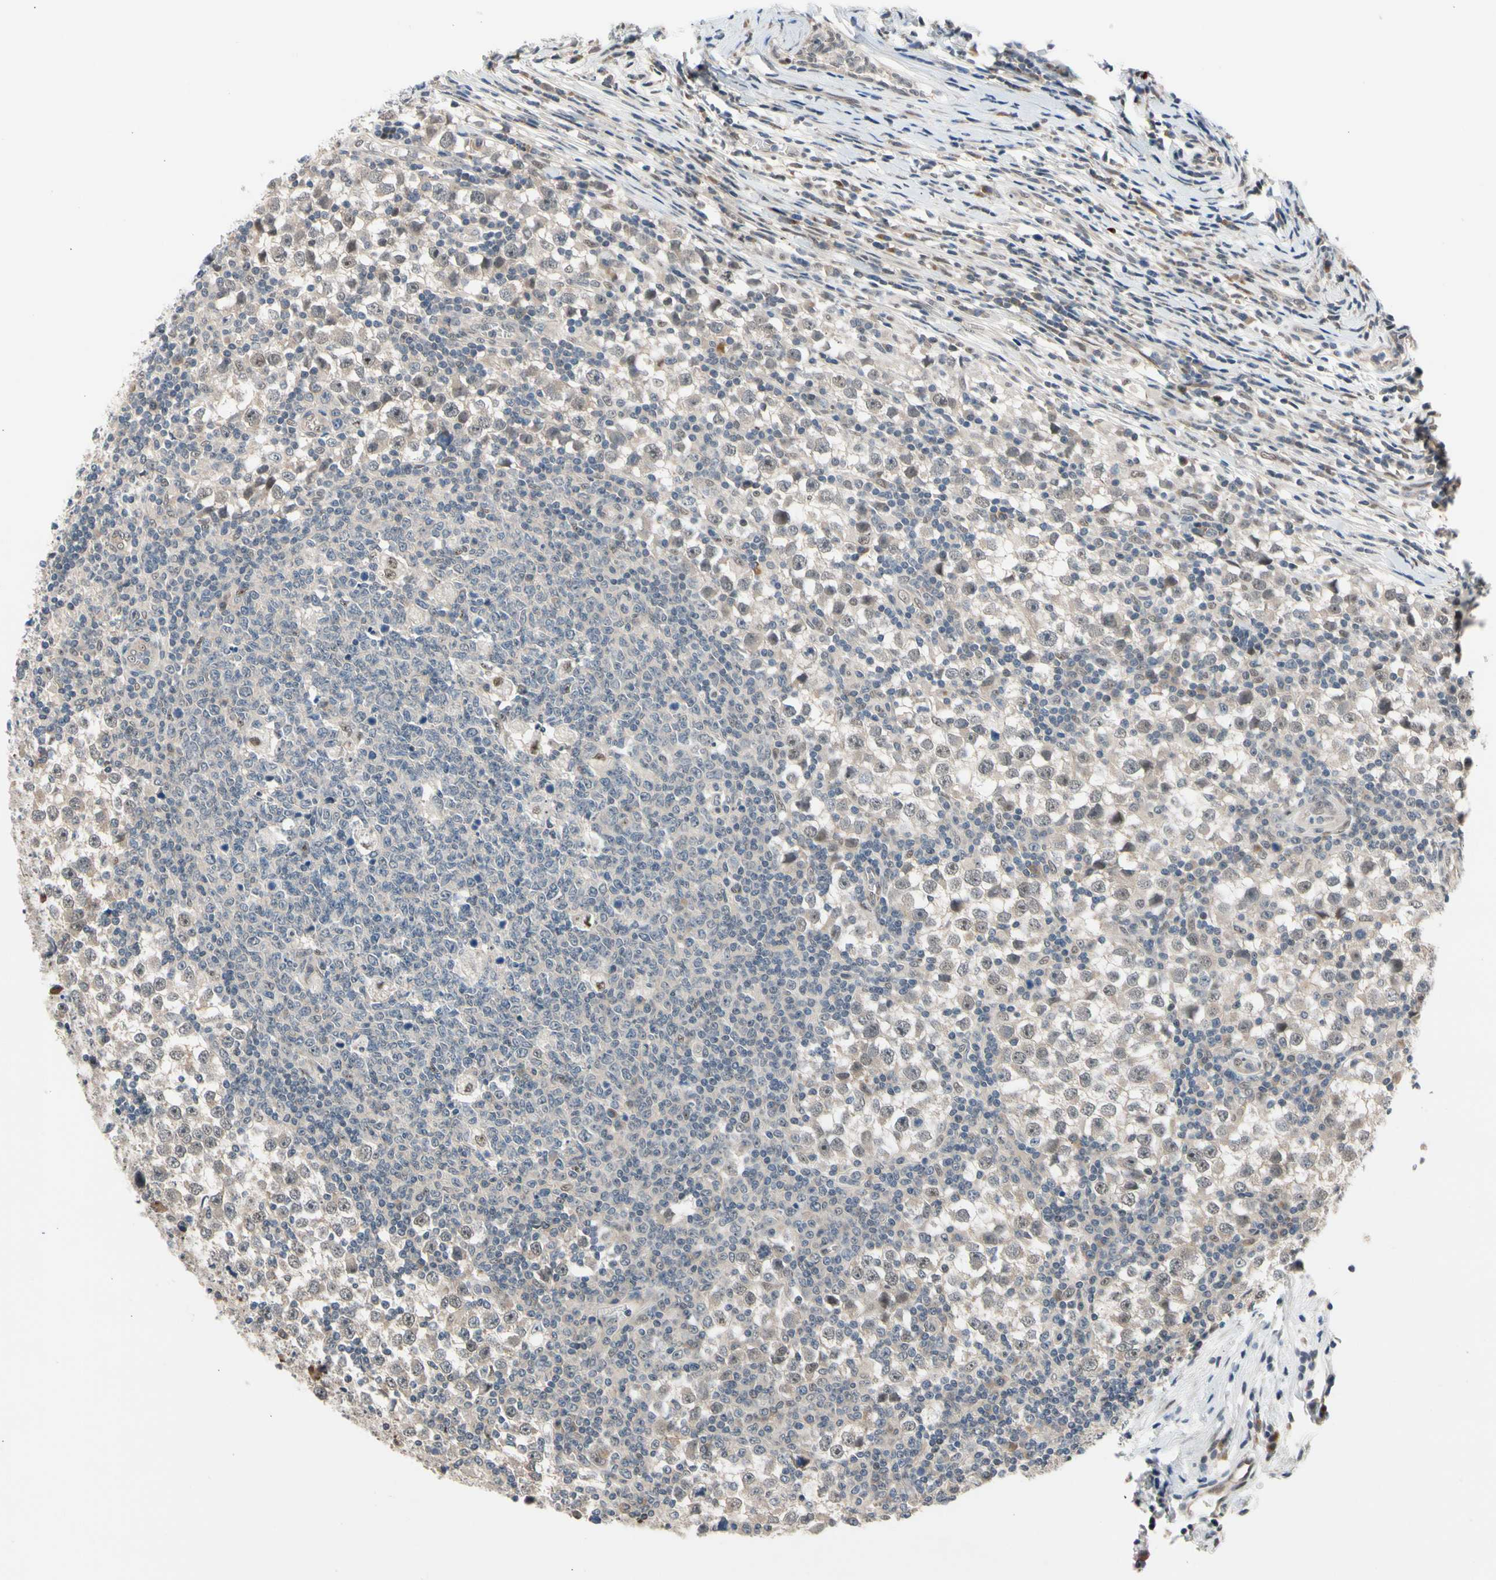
{"staining": {"intensity": "weak", "quantity": ">75%", "location": "cytoplasmic/membranous"}, "tissue": "testis cancer", "cell_type": "Tumor cells", "image_type": "cancer", "snomed": [{"axis": "morphology", "description": "Seminoma, NOS"}, {"axis": "topography", "description": "Testis"}], "caption": "Immunohistochemical staining of seminoma (testis) demonstrates weak cytoplasmic/membranous protein staining in about >75% of tumor cells. The staining was performed using DAB (3,3'-diaminobenzidine), with brown indicating positive protein expression. Nuclei are stained blue with hematoxylin.", "gene": "NGEF", "patient": {"sex": "male", "age": 65}}